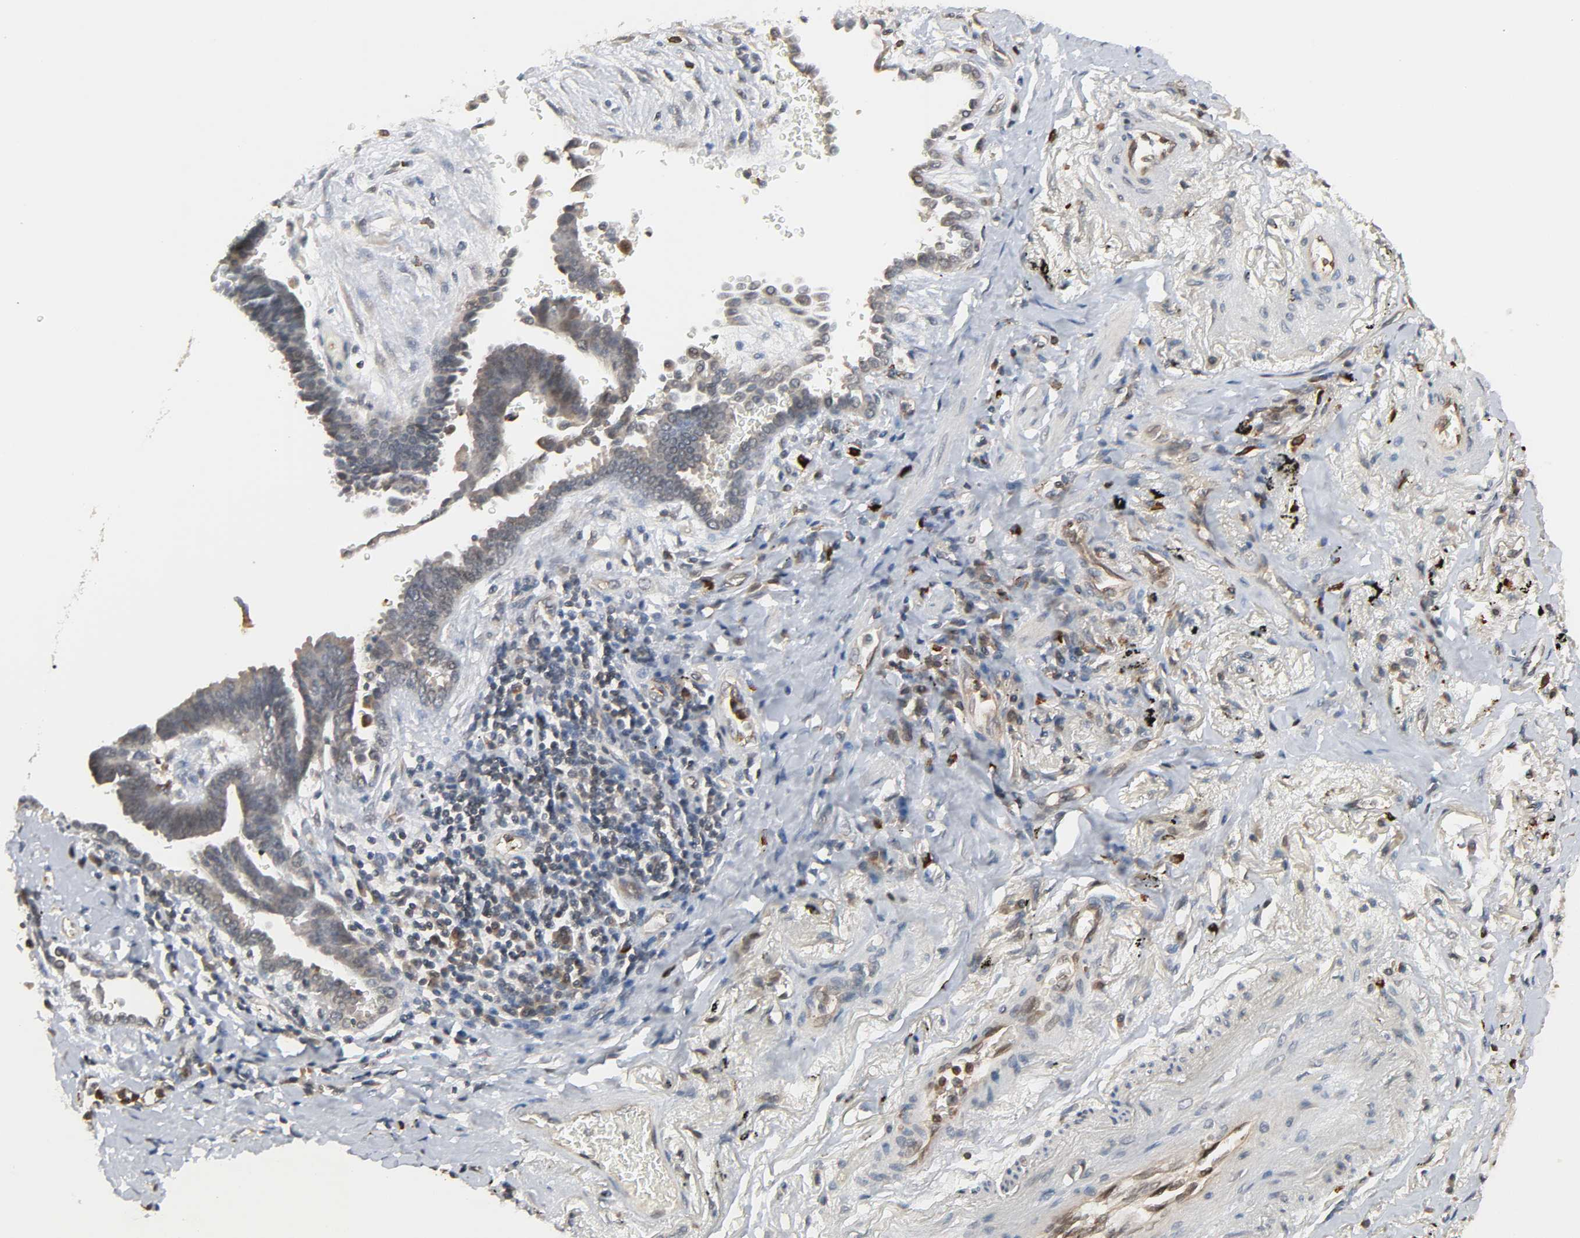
{"staining": {"intensity": "weak", "quantity": ">75%", "location": "cytoplasmic/membranous"}, "tissue": "lung cancer", "cell_type": "Tumor cells", "image_type": "cancer", "snomed": [{"axis": "morphology", "description": "Adenocarcinoma, NOS"}, {"axis": "topography", "description": "Lung"}], "caption": "Lung cancer tissue exhibits weak cytoplasmic/membranous positivity in about >75% of tumor cells Using DAB (brown) and hematoxylin (blue) stains, captured at high magnification using brightfield microscopy.", "gene": "CCDC175", "patient": {"sex": "female", "age": 64}}